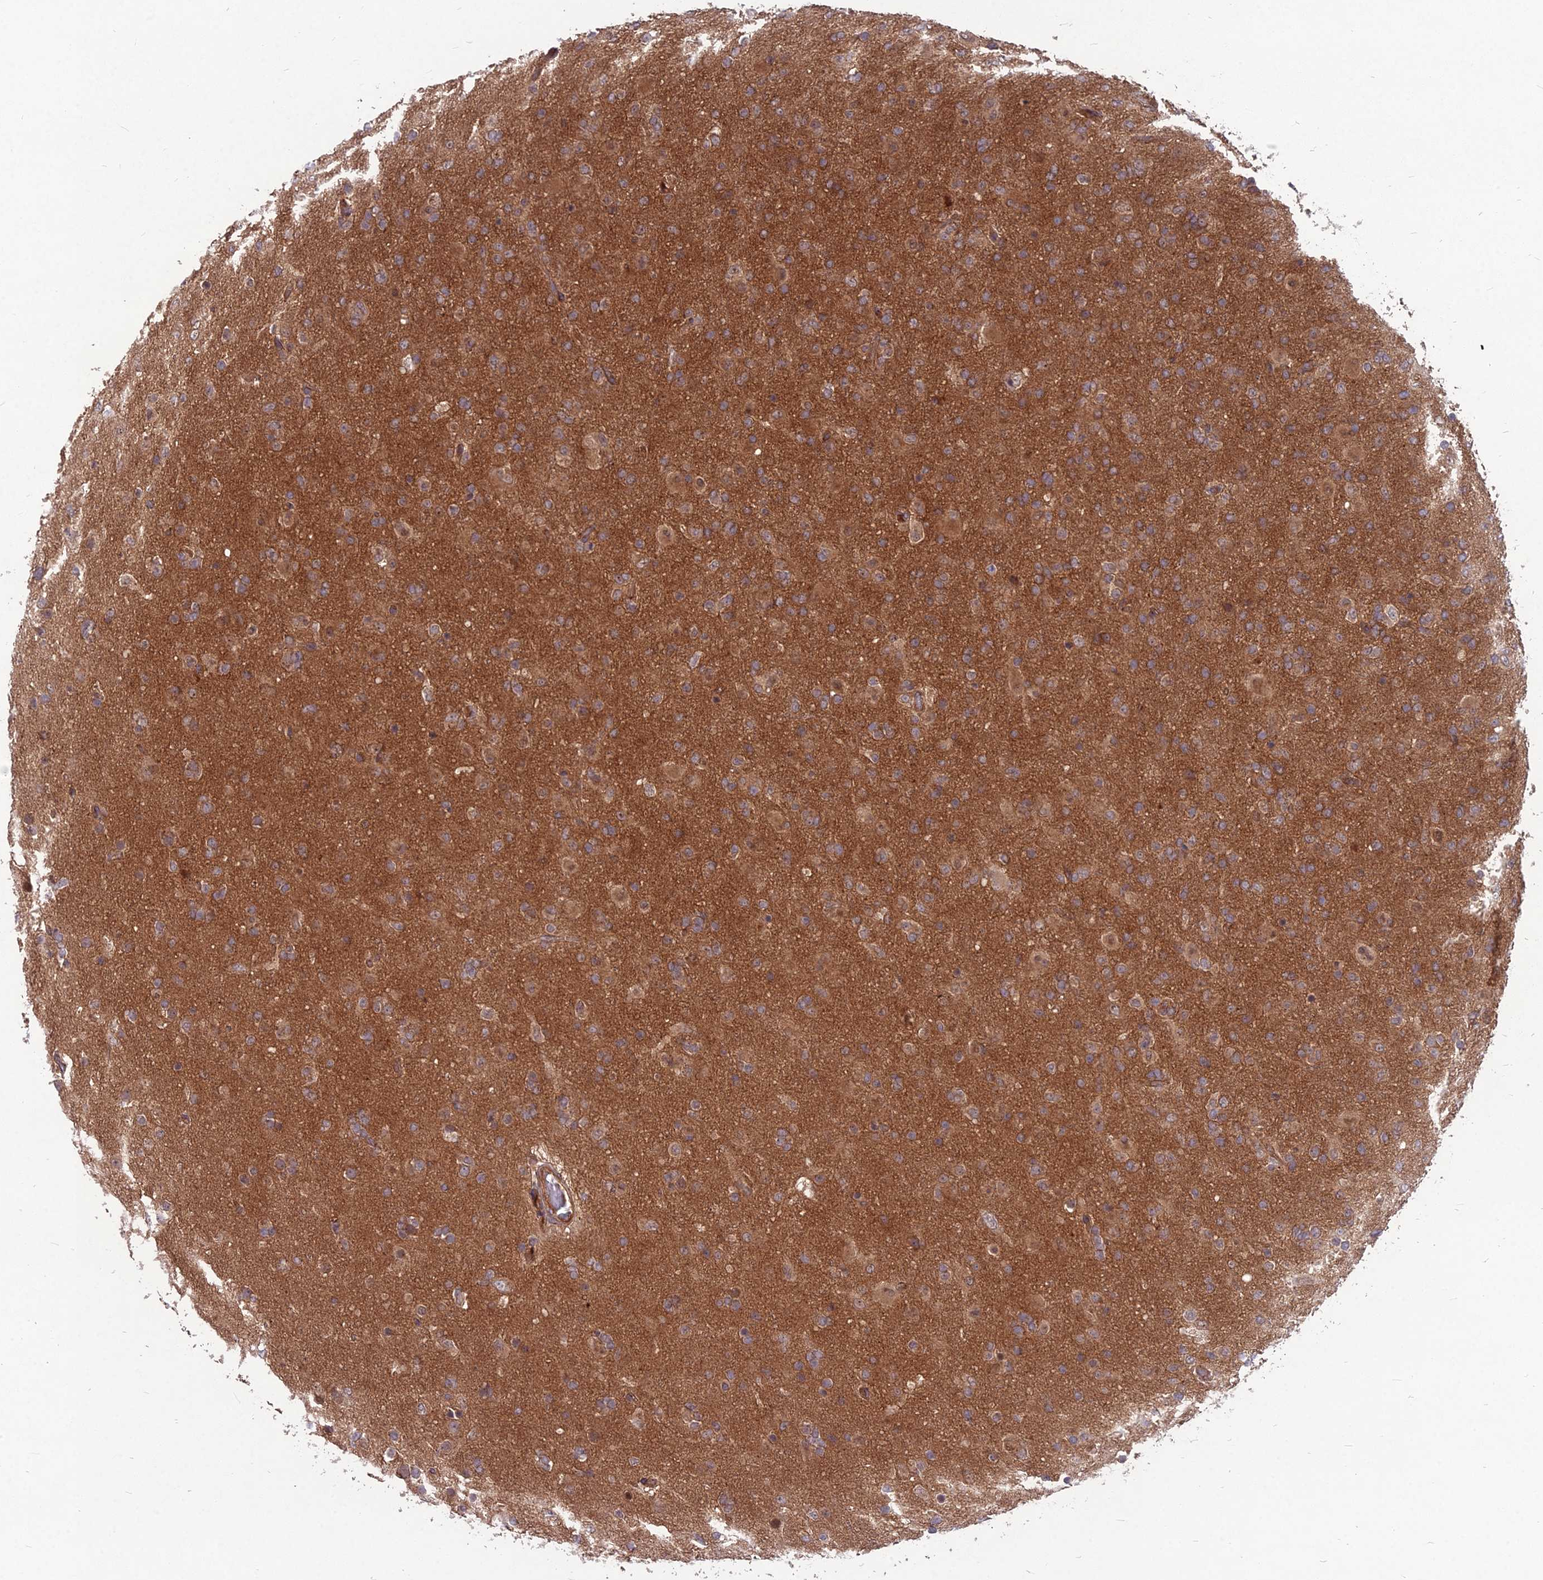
{"staining": {"intensity": "moderate", "quantity": ">75%", "location": "cytoplasmic/membranous"}, "tissue": "glioma", "cell_type": "Tumor cells", "image_type": "cancer", "snomed": [{"axis": "morphology", "description": "Glioma, malignant, Low grade"}, {"axis": "topography", "description": "Brain"}], "caption": "Approximately >75% of tumor cells in glioma demonstrate moderate cytoplasmic/membranous protein positivity as visualized by brown immunohistochemical staining.", "gene": "MFSD8", "patient": {"sex": "male", "age": 65}}